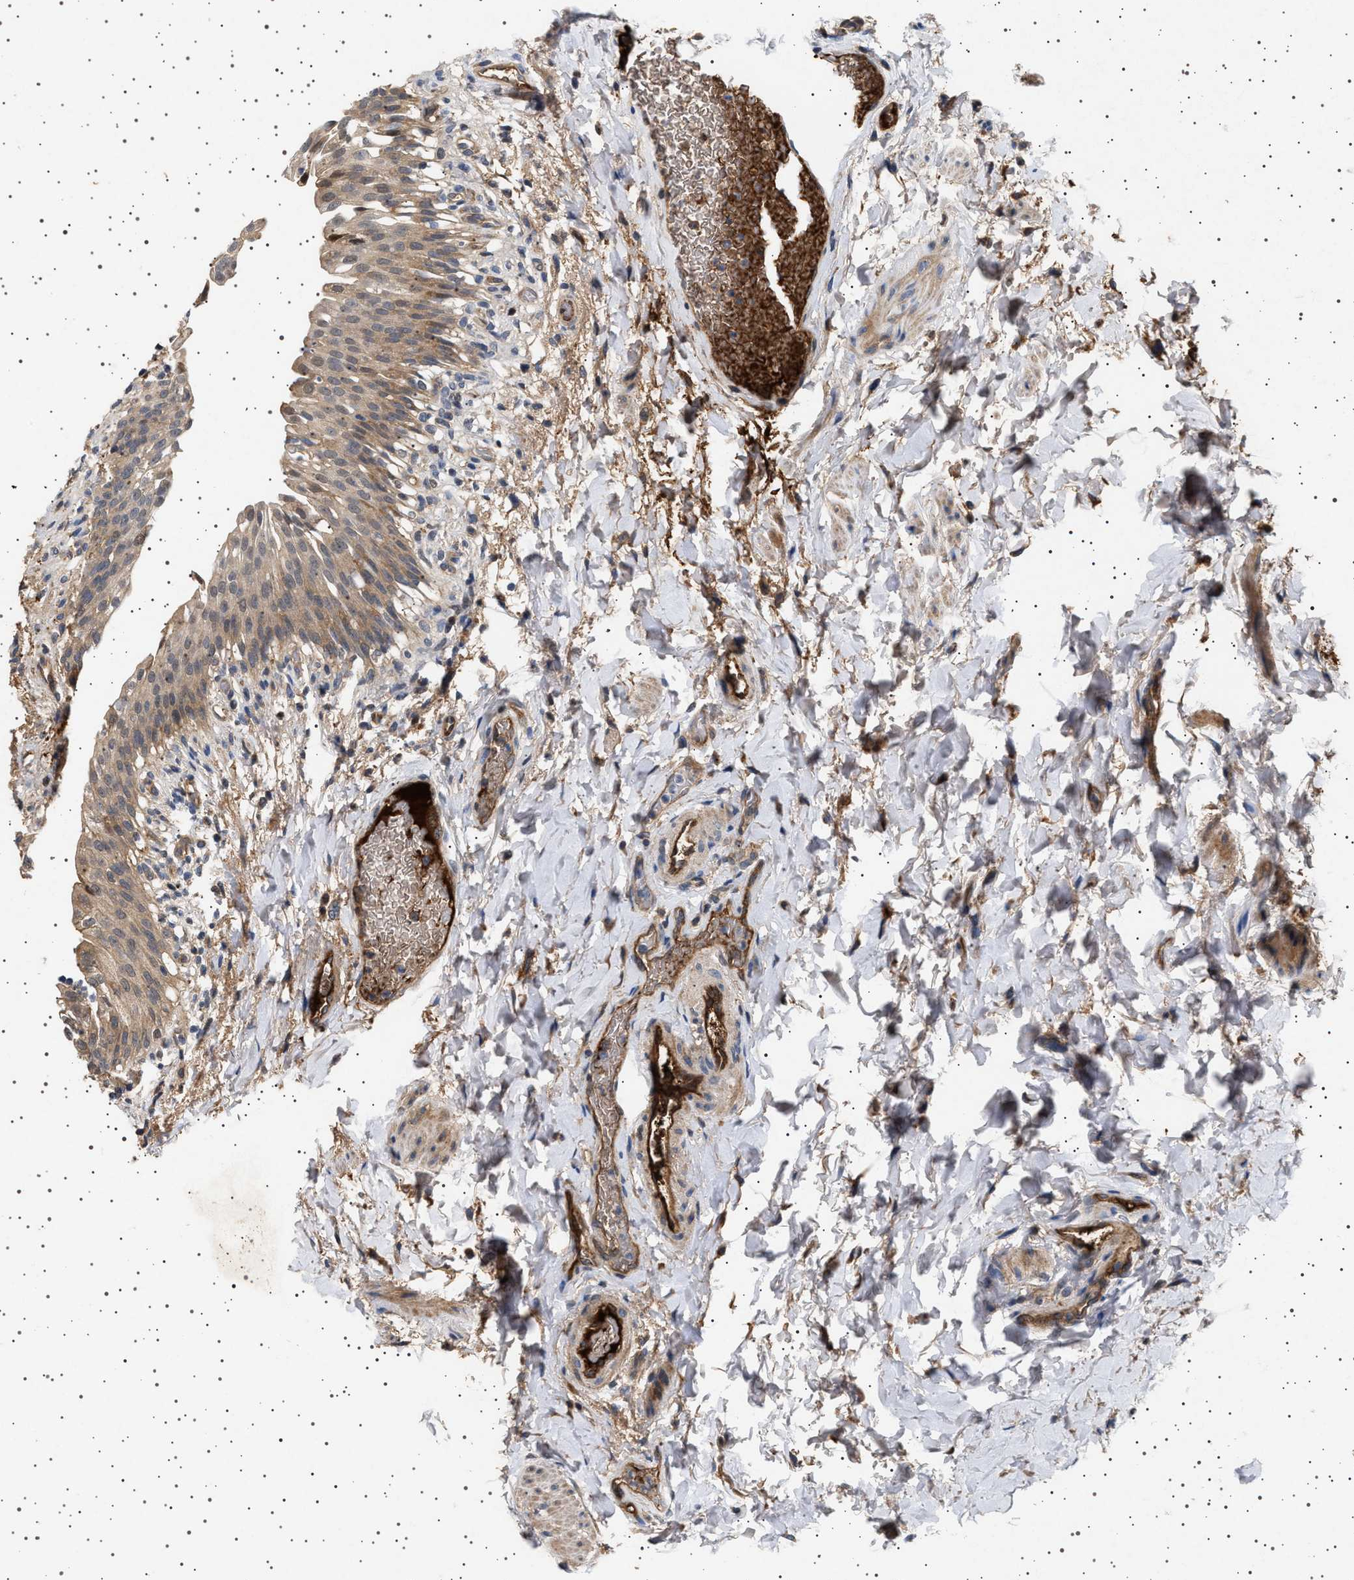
{"staining": {"intensity": "moderate", "quantity": ">75%", "location": "cytoplasmic/membranous"}, "tissue": "urinary bladder", "cell_type": "Urothelial cells", "image_type": "normal", "snomed": [{"axis": "morphology", "description": "Normal tissue, NOS"}, {"axis": "topography", "description": "Urinary bladder"}], "caption": "Moderate cytoplasmic/membranous expression for a protein is seen in about >75% of urothelial cells of unremarkable urinary bladder using IHC.", "gene": "FICD", "patient": {"sex": "female", "age": 60}}